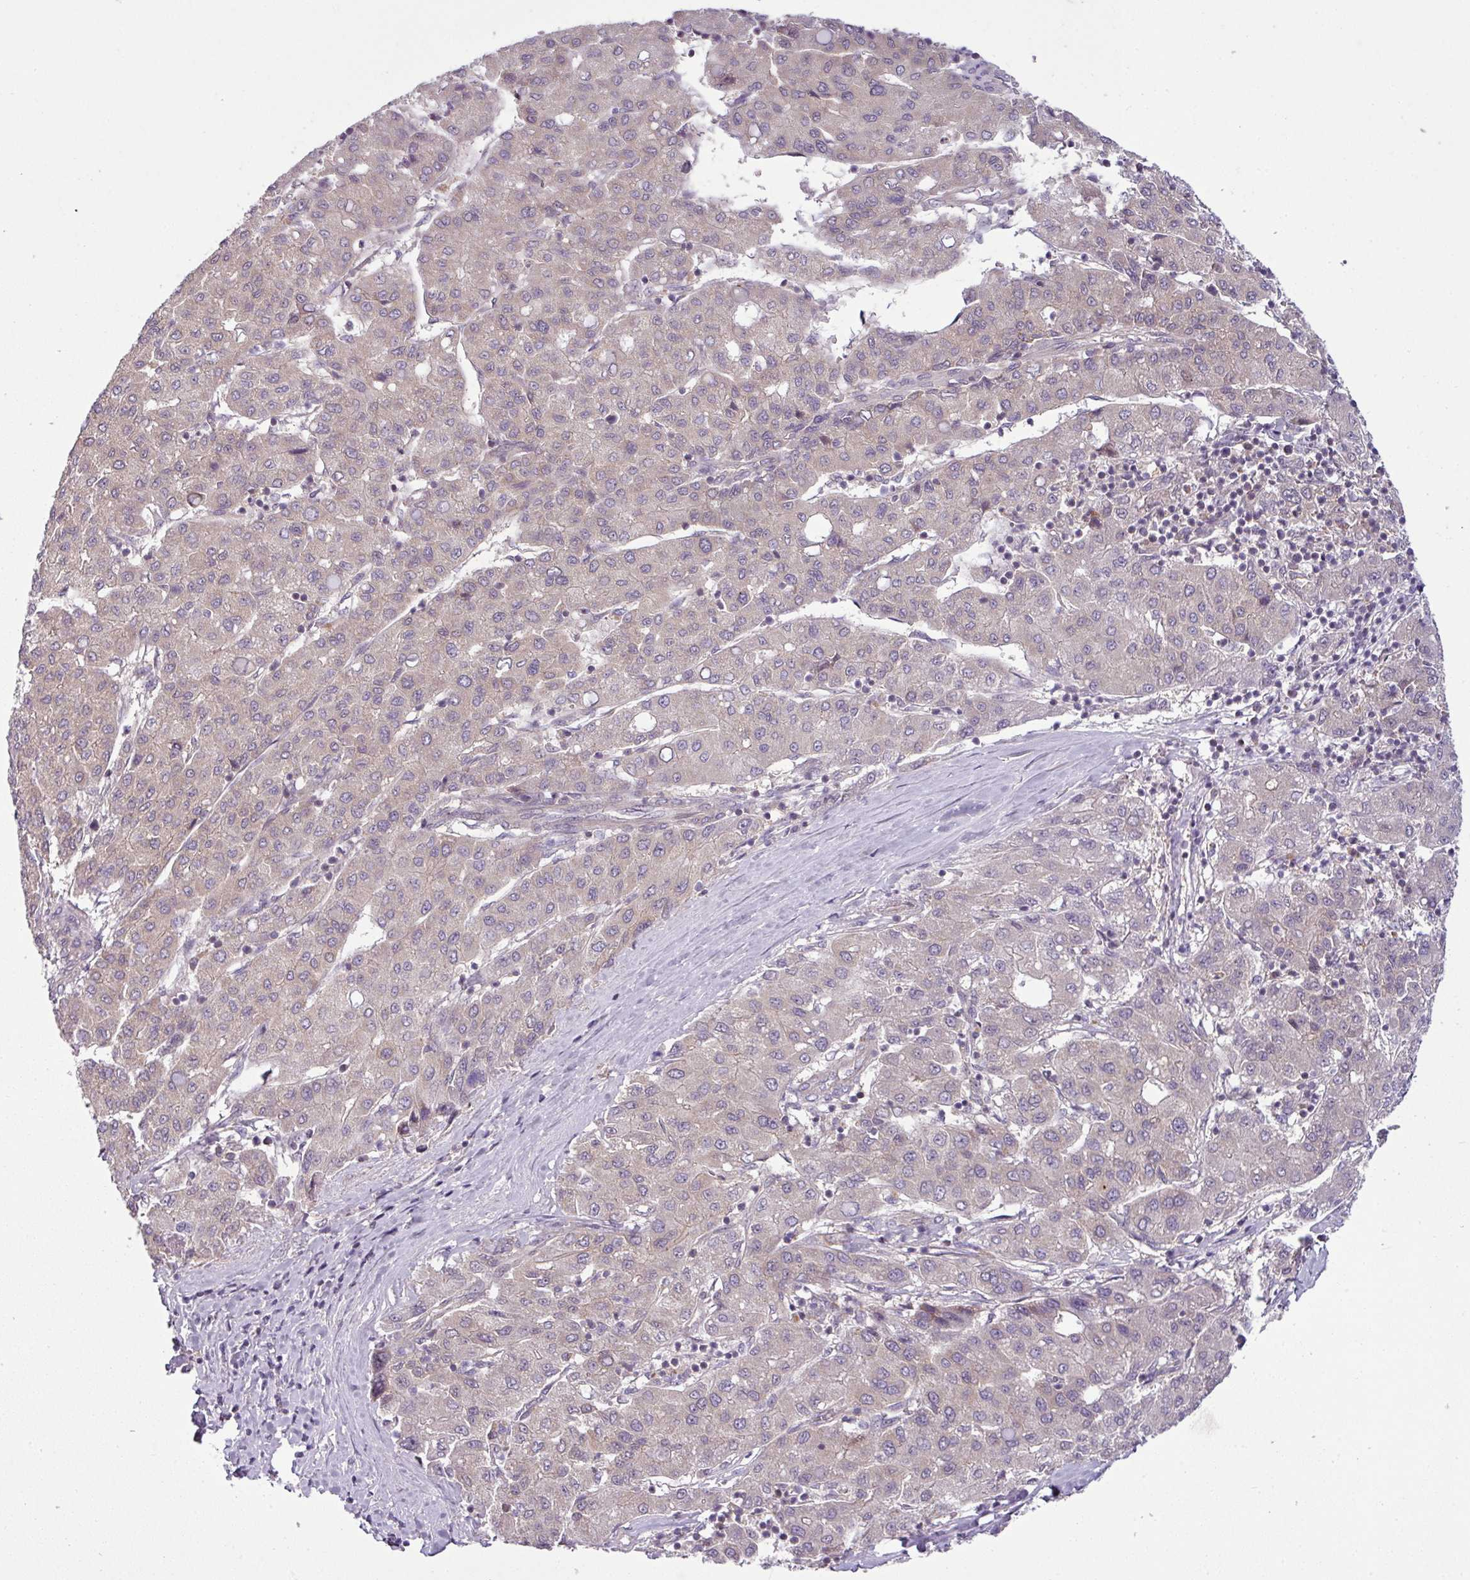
{"staining": {"intensity": "weak", "quantity": "<25%", "location": "cytoplasmic/membranous"}, "tissue": "liver cancer", "cell_type": "Tumor cells", "image_type": "cancer", "snomed": [{"axis": "morphology", "description": "Carcinoma, Hepatocellular, NOS"}, {"axis": "topography", "description": "Liver"}], "caption": "The histopathology image exhibits no staining of tumor cells in hepatocellular carcinoma (liver).", "gene": "DERPC", "patient": {"sex": "male", "age": 65}}